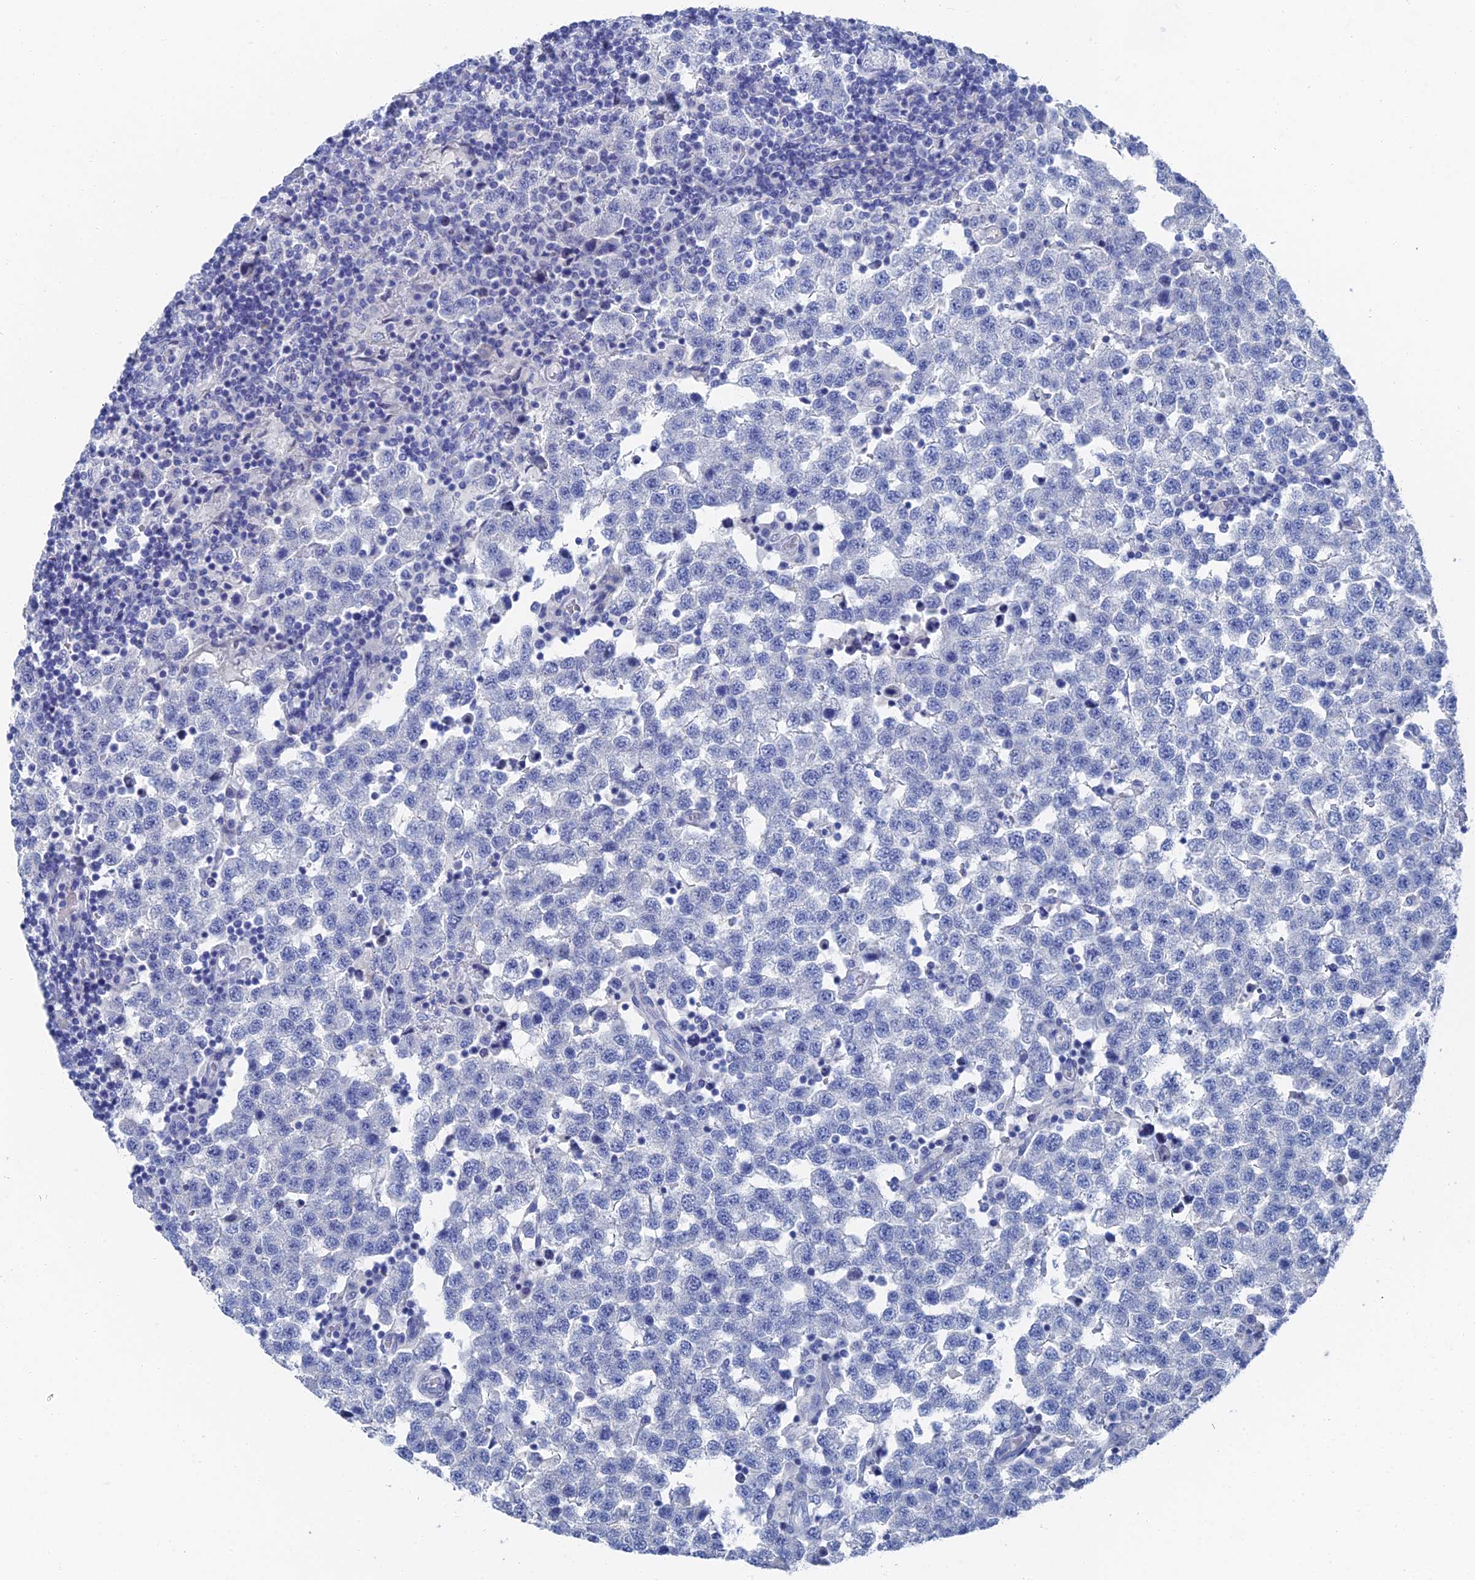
{"staining": {"intensity": "negative", "quantity": "none", "location": "none"}, "tissue": "testis cancer", "cell_type": "Tumor cells", "image_type": "cancer", "snomed": [{"axis": "morphology", "description": "Seminoma, NOS"}, {"axis": "topography", "description": "Testis"}], "caption": "This micrograph is of testis cancer stained with immunohistochemistry (IHC) to label a protein in brown with the nuclei are counter-stained blue. There is no positivity in tumor cells.", "gene": "GFAP", "patient": {"sex": "male", "age": 34}}